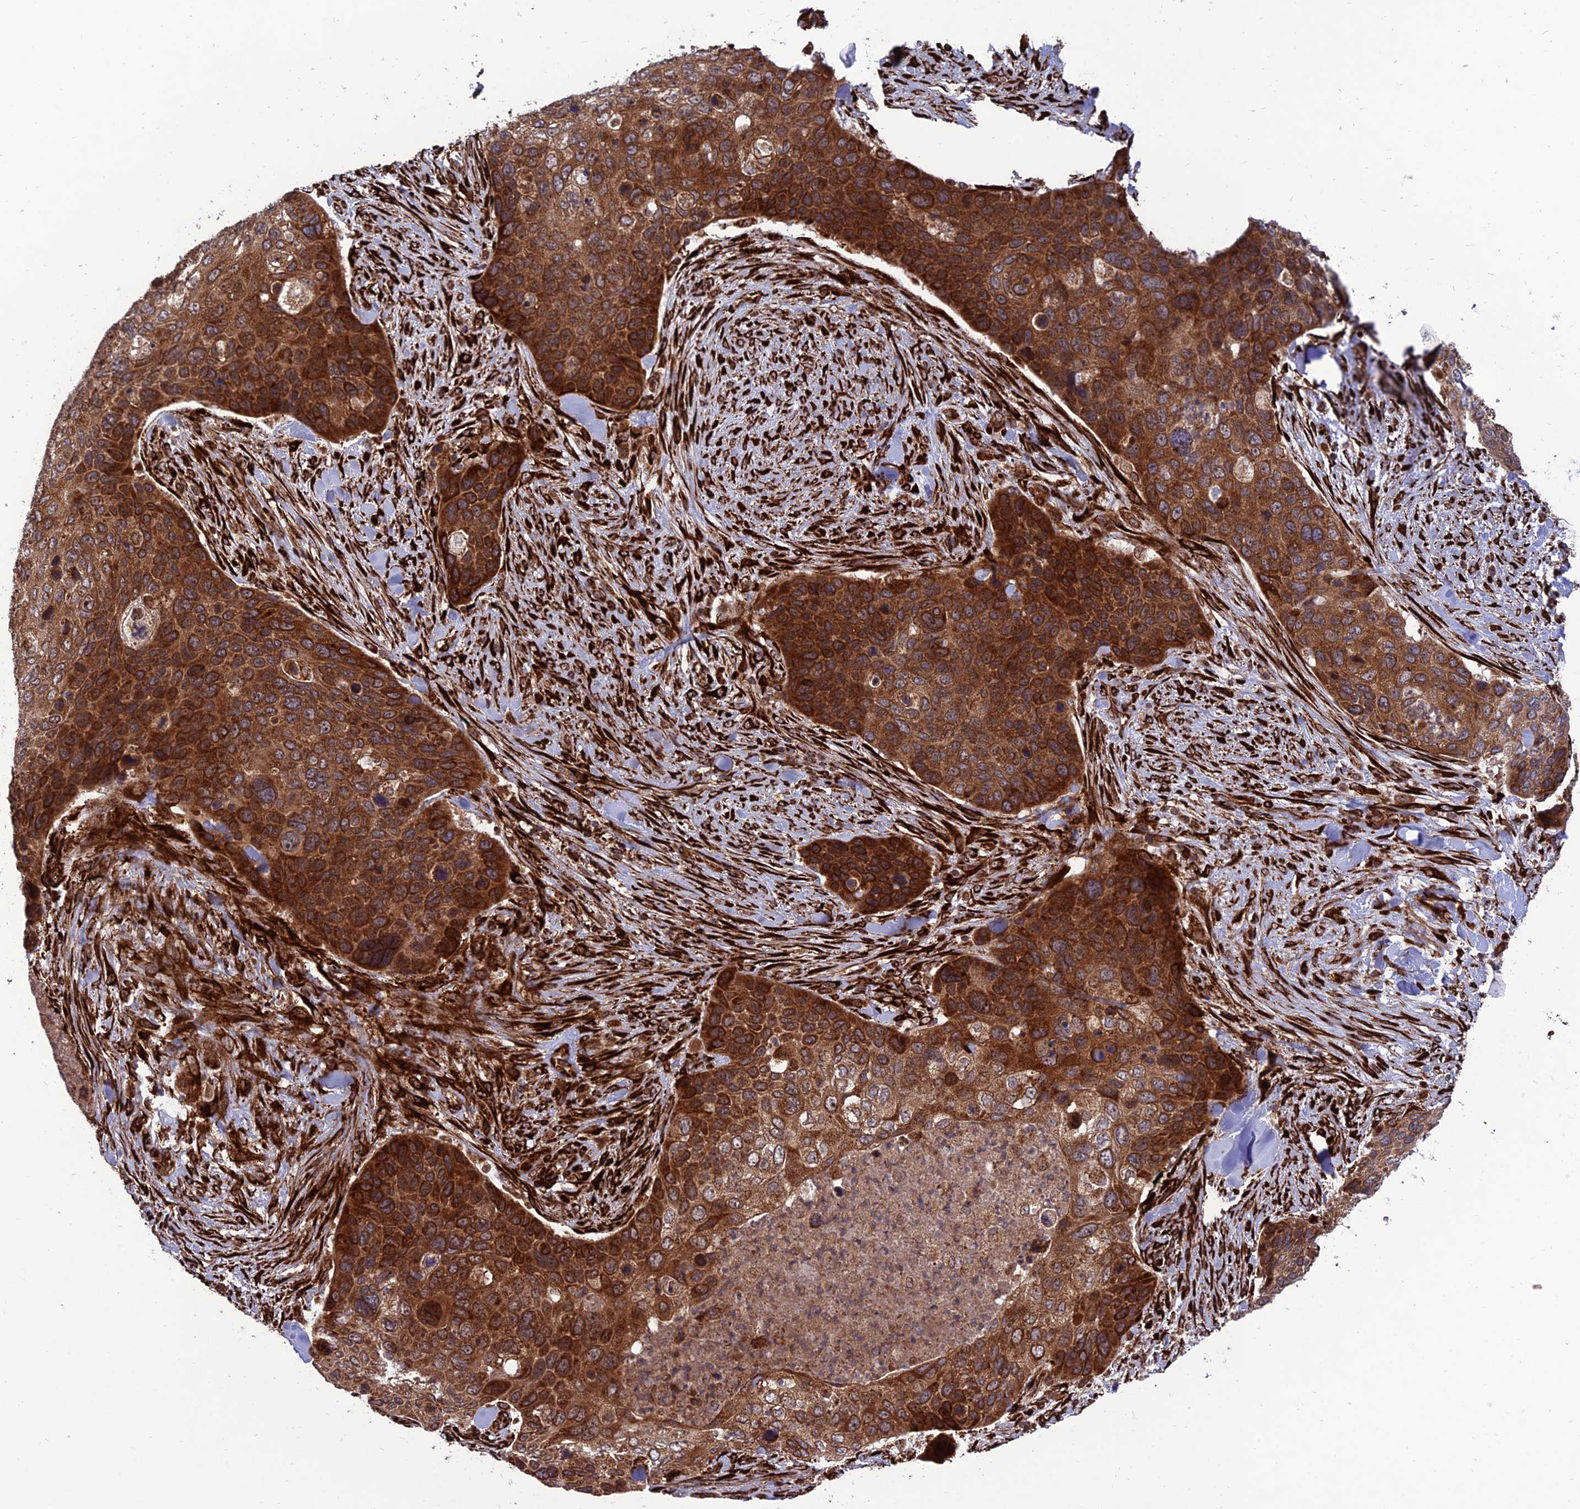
{"staining": {"intensity": "strong", "quantity": ">75%", "location": "cytoplasmic/membranous"}, "tissue": "skin cancer", "cell_type": "Tumor cells", "image_type": "cancer", "snomed": [{"axis": "morphology", "description": "Basal cell carcinoma"}, {"axis": "topography", "description": "Skin"}], "caption": "Approximately >75% of tumor cells in skin basal cell carcinoma demonstrate strong cytoplasmic/membranous protein positivity as visualized by brown immunohistochemical staining.", "gene": "CRTAP", "patient": {"sex": "female", "age": 74}}